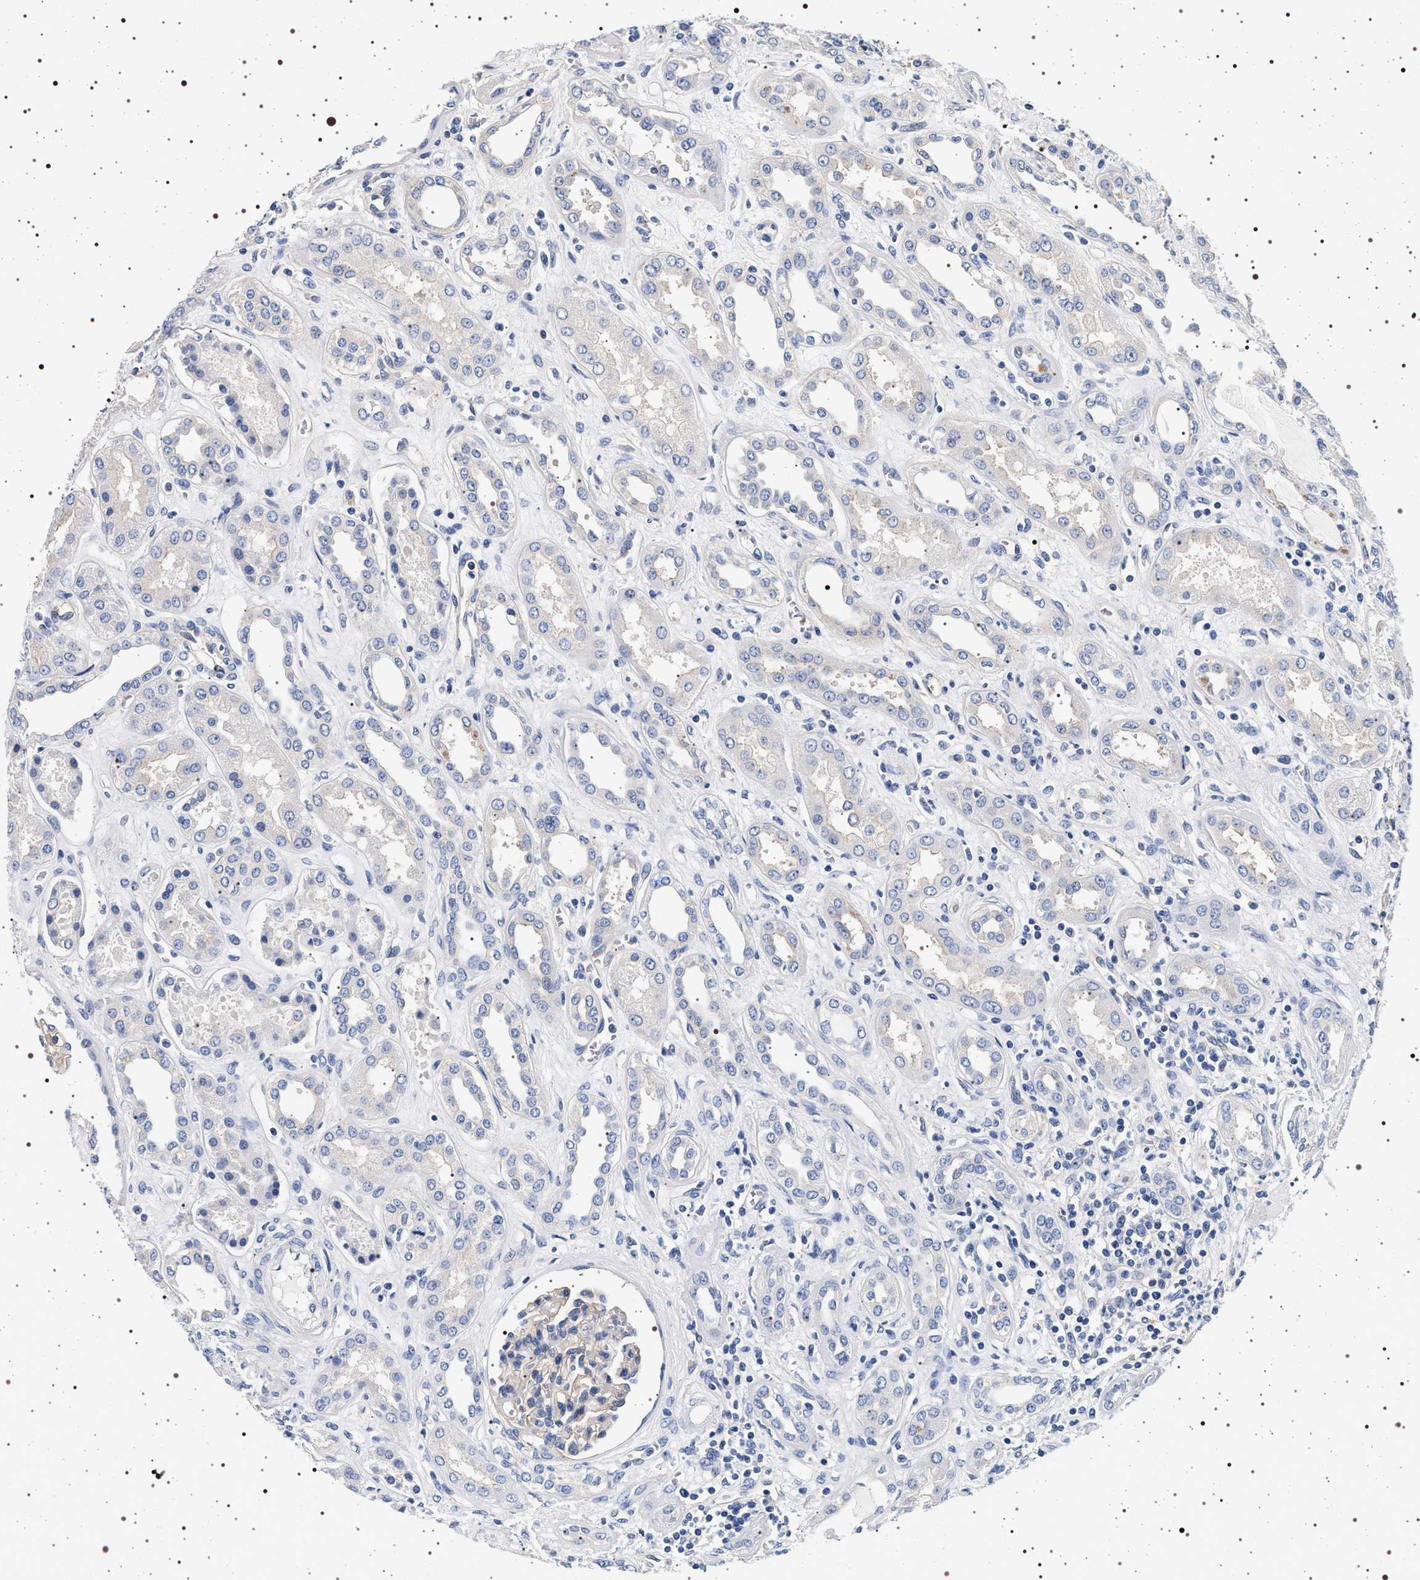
{"staining": {"intensity": "weak", "quantity": "<25%", "location": "cytoplasmic/membranous"}, "tissue": "kidney", "cell_type": "Cells in glomeruli", "image_type": "normal", "snomed": [{"axis": "morphology", "description": "Normal tissue, NOS"}, {"axis": "topography", "description": "Kidney"}], "caption": "High power microscopy image of an IHC micrograph of benign kidney, revealing no significant staining in cells in glomeruli.", "gene": "HSD17B1", "patient": {"sex": "male", "age": 59}}